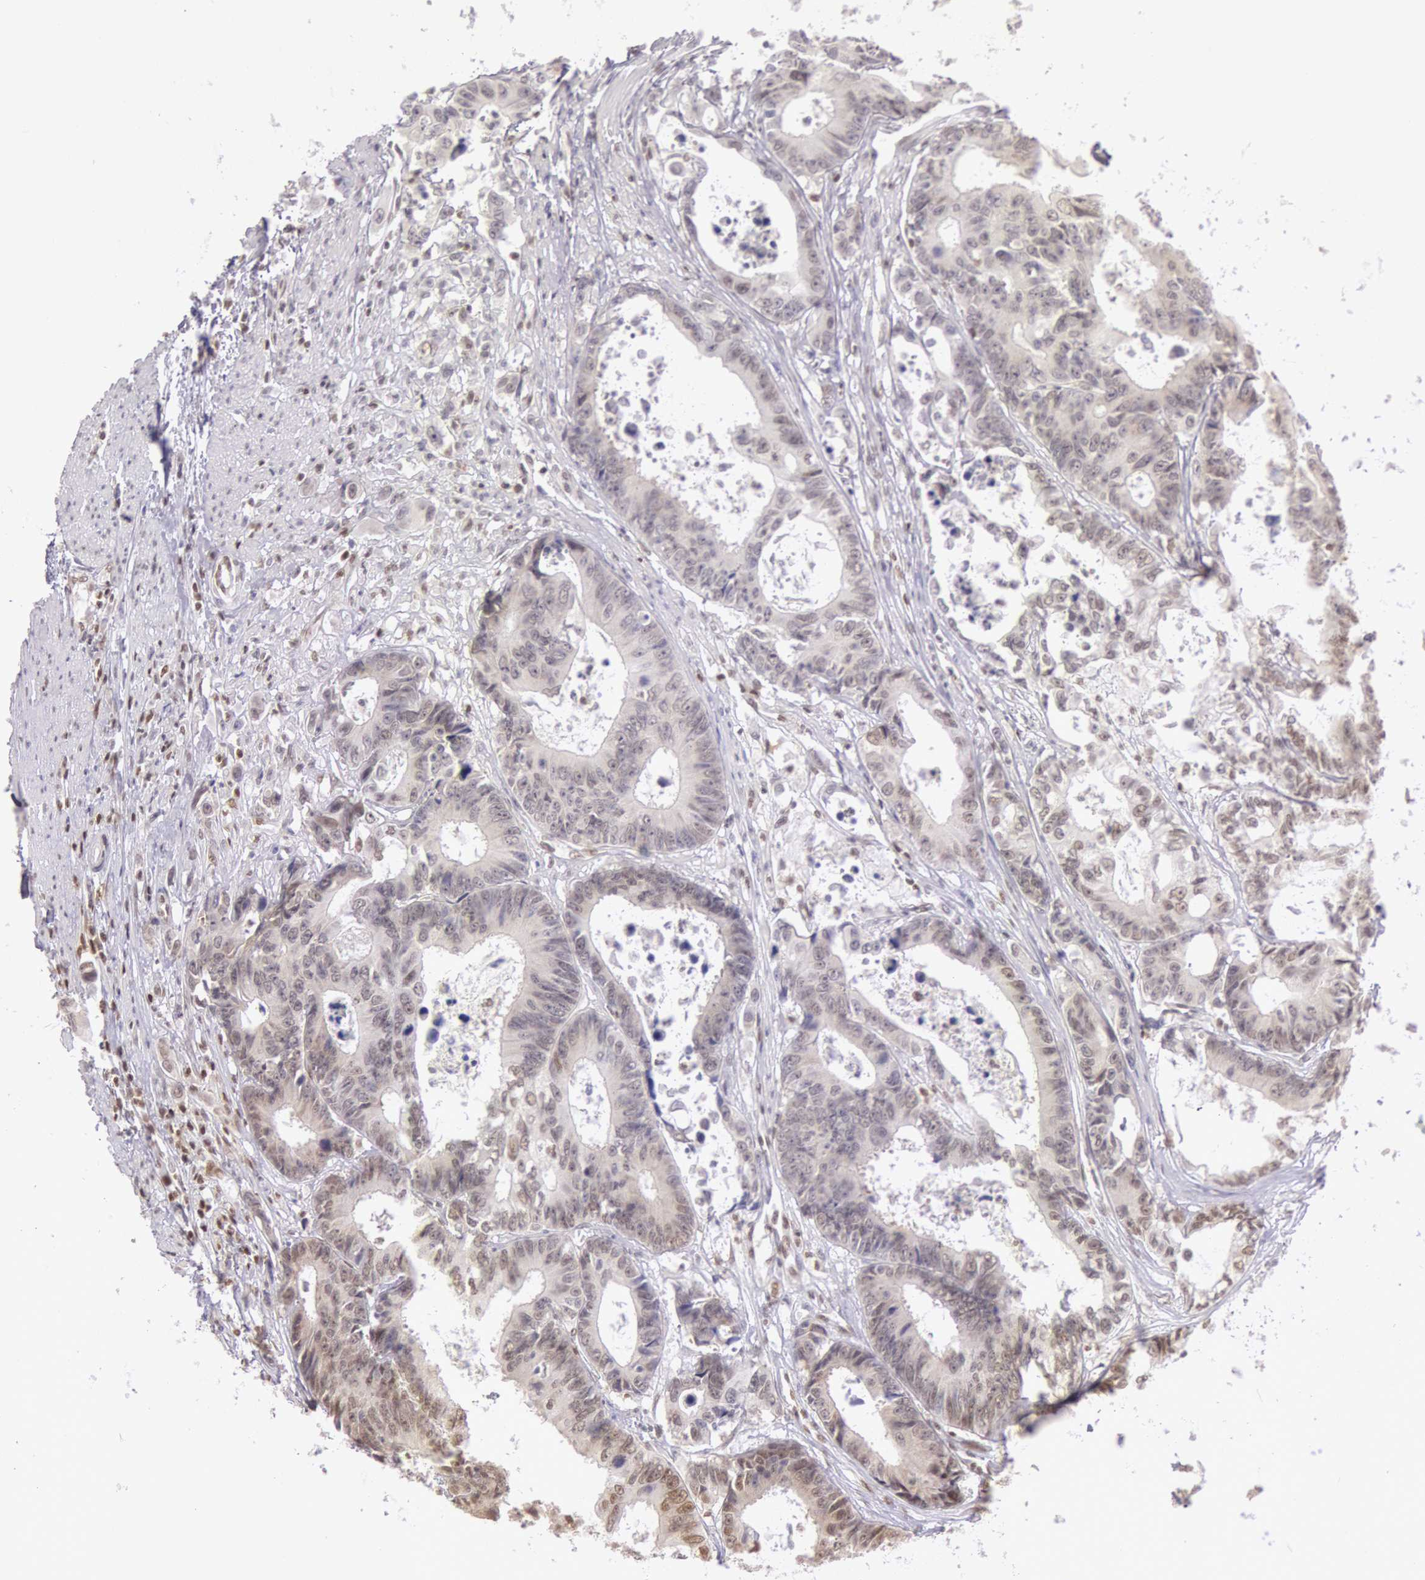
{"staining": {"intensity": "moderate", "quantity": "25%-75%", "location": "nuclear"}, "tissue": "colorectal cancer", "cell_type": "Tumor cells", "image_type": "cancer", "snomed": [{"axis": "morphology", "description": "Adenocarcinoma, NOS"}, {"axis": "topography", "description": "Rectum"}], "caption": "Immunohistochemistry (DAB (3,3'-diaminobenzidine)) staining of adenocarcinoma (colorectal) exhibits moderate nuclear protein expression in approximately 25%-75% of tumor cells.", "gene": "ESS2", "patient": {"sex": "female", "age": 98}}